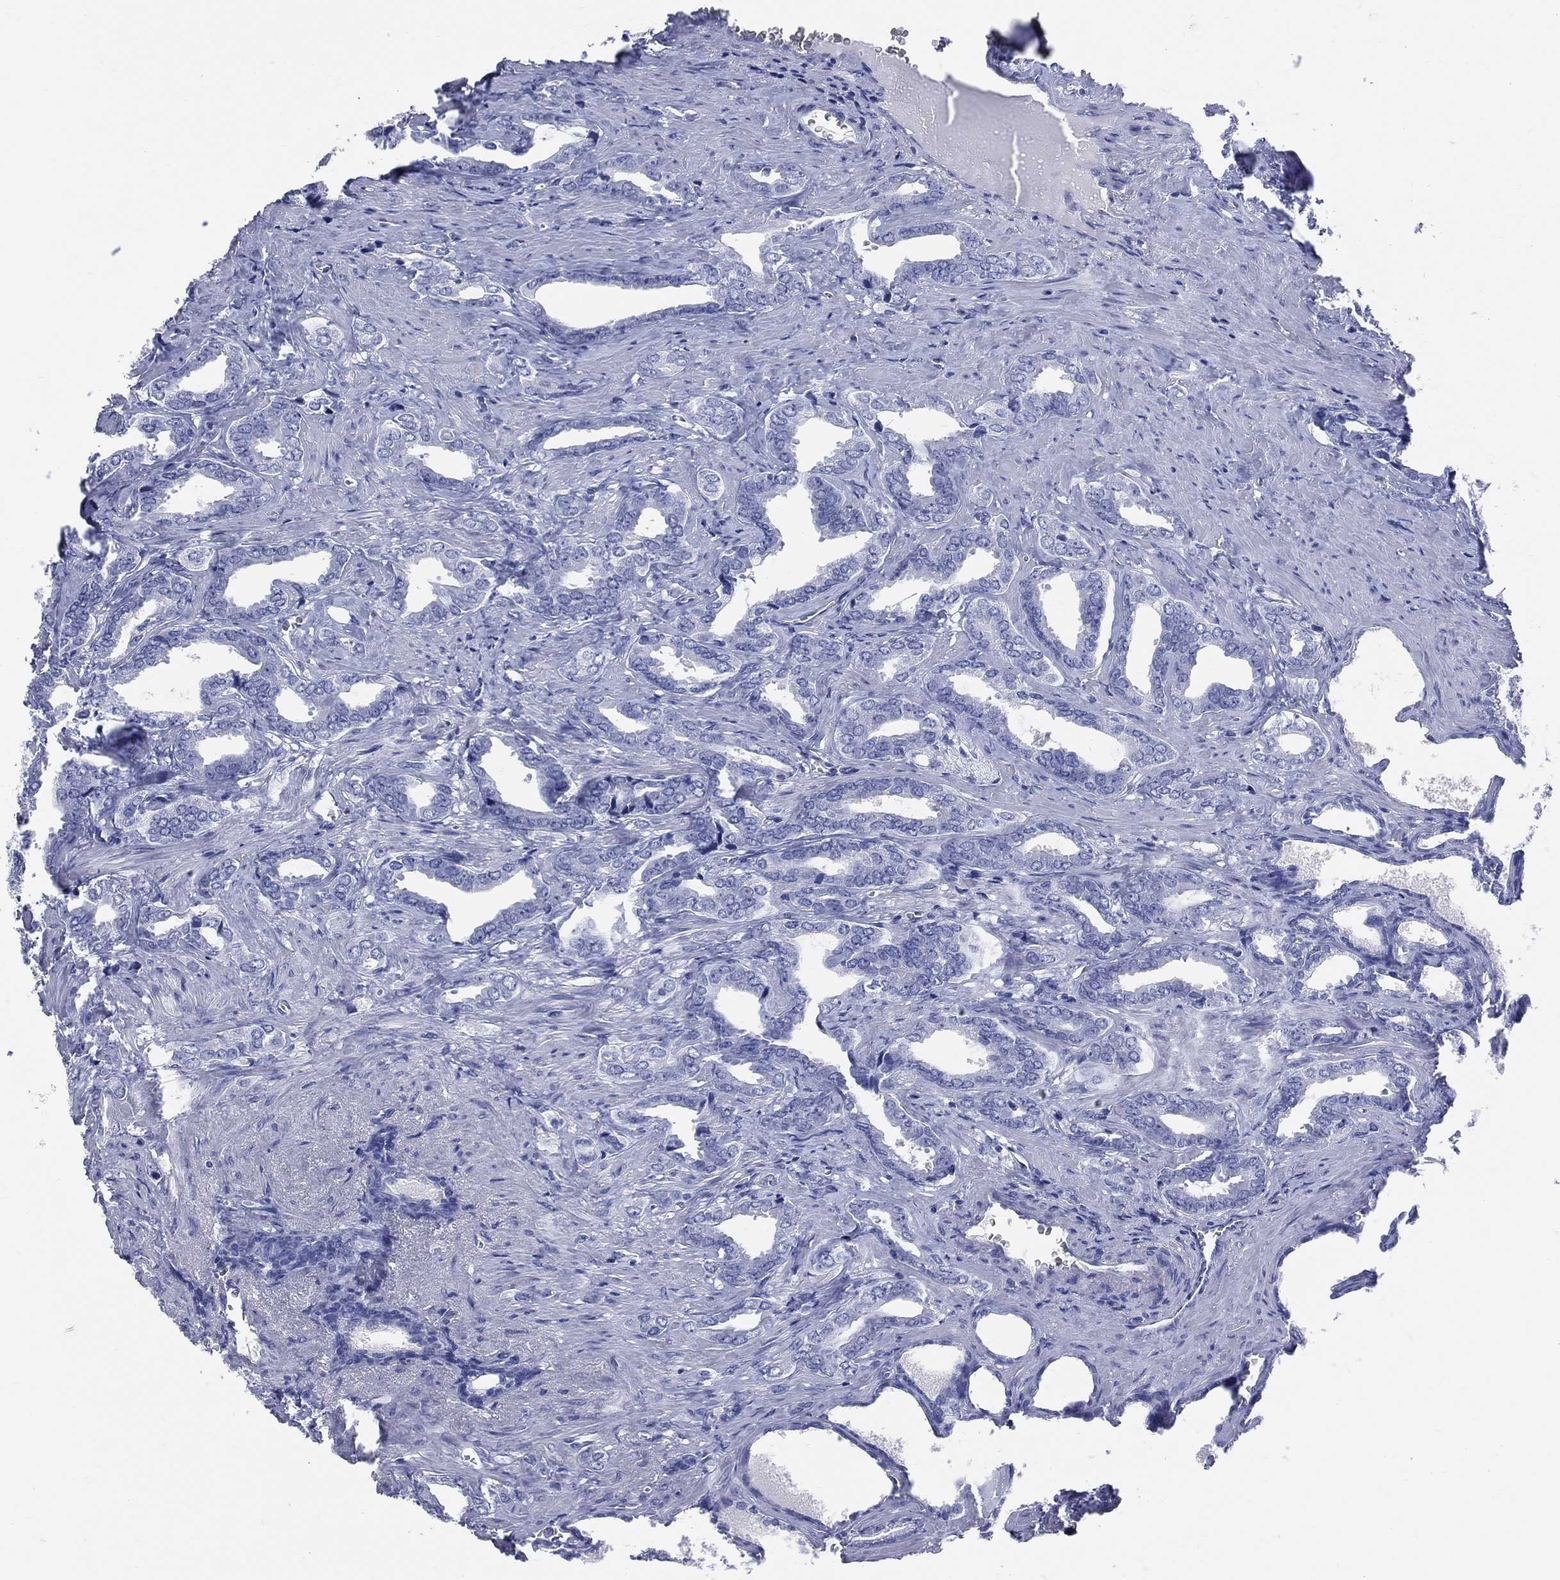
{"staining": {"intensity": "negative", "quantity": "none", "location": "none"}, "tissue": "prostate cancer", "cell_type": "Tumor cells", "image_type": "cancer", "snomed": [{"axis": "morphology", "description": "Adenocarcinoma, NOS"}, {"axis": "topography", "description": "Prostate"}], "caption": "An immunohistochemistry image of prostate cancer (adenocarcinoma) is shown. There is no staining in tumor cells of prostate cancer (adenocarcinoma). (DAB (3,3'-diaminobenzidine) immunohistochemistry, high magnification).", "gene": "CYLC1", "patient": {"sex": "male", "age": 66}}